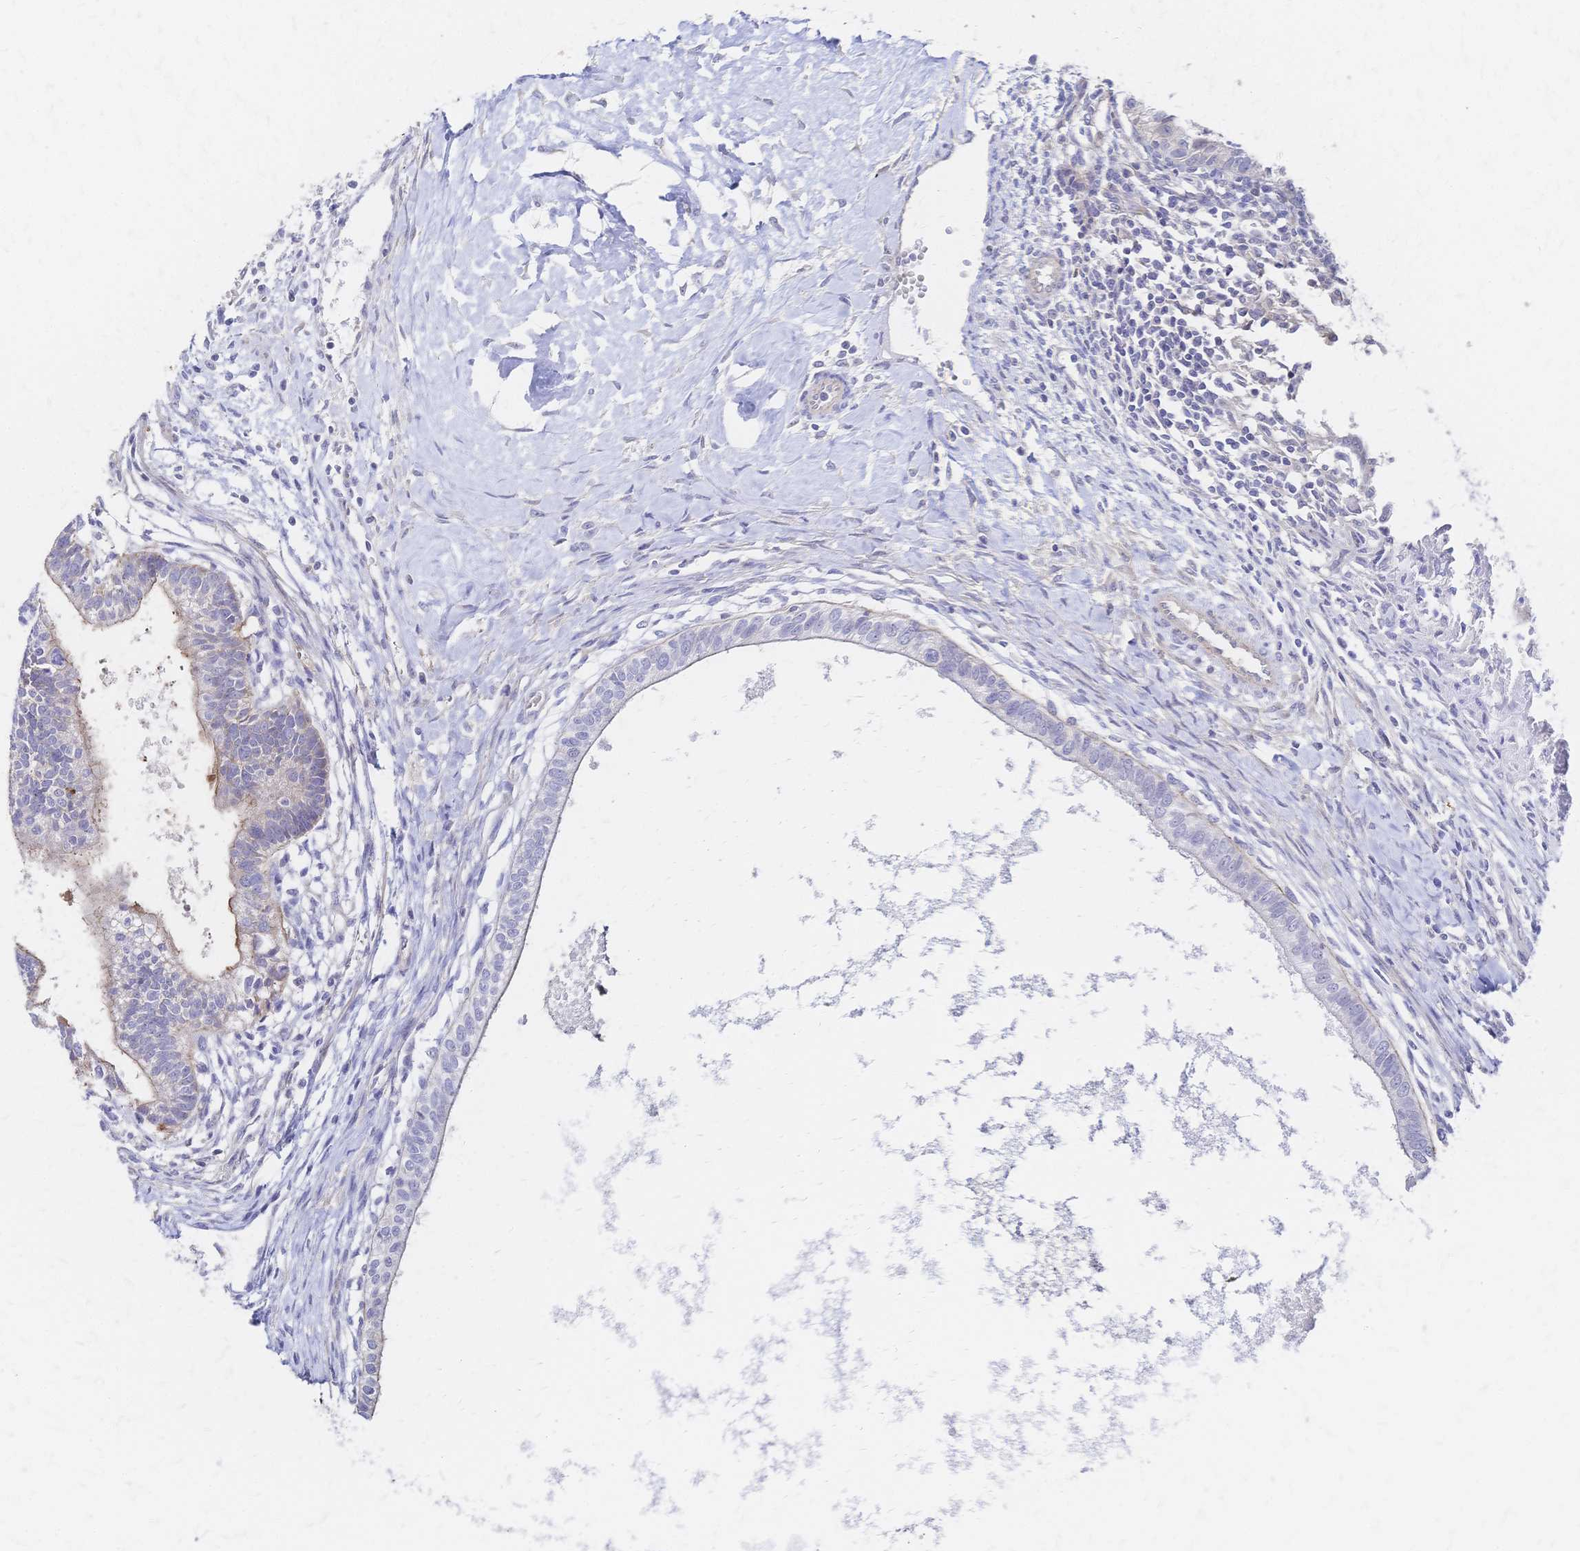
{"staining": {"intensity": "negative", "quantity": "none", "location": "none"}, "tissue": "testis cancer", "cell_type": "Tumor cells", "image_type": "cancer", "snomed": [{"axis": "morphology", "description": "Carcinoma, Embryonal, NOS"}, {"axis": "topography", "description": "Testis"}], "caption": "Tumor cells show no significant protein positivity in testis cancer.", "gene": "SLC5A1", "patient": {"sex": "male", "age": 37}}